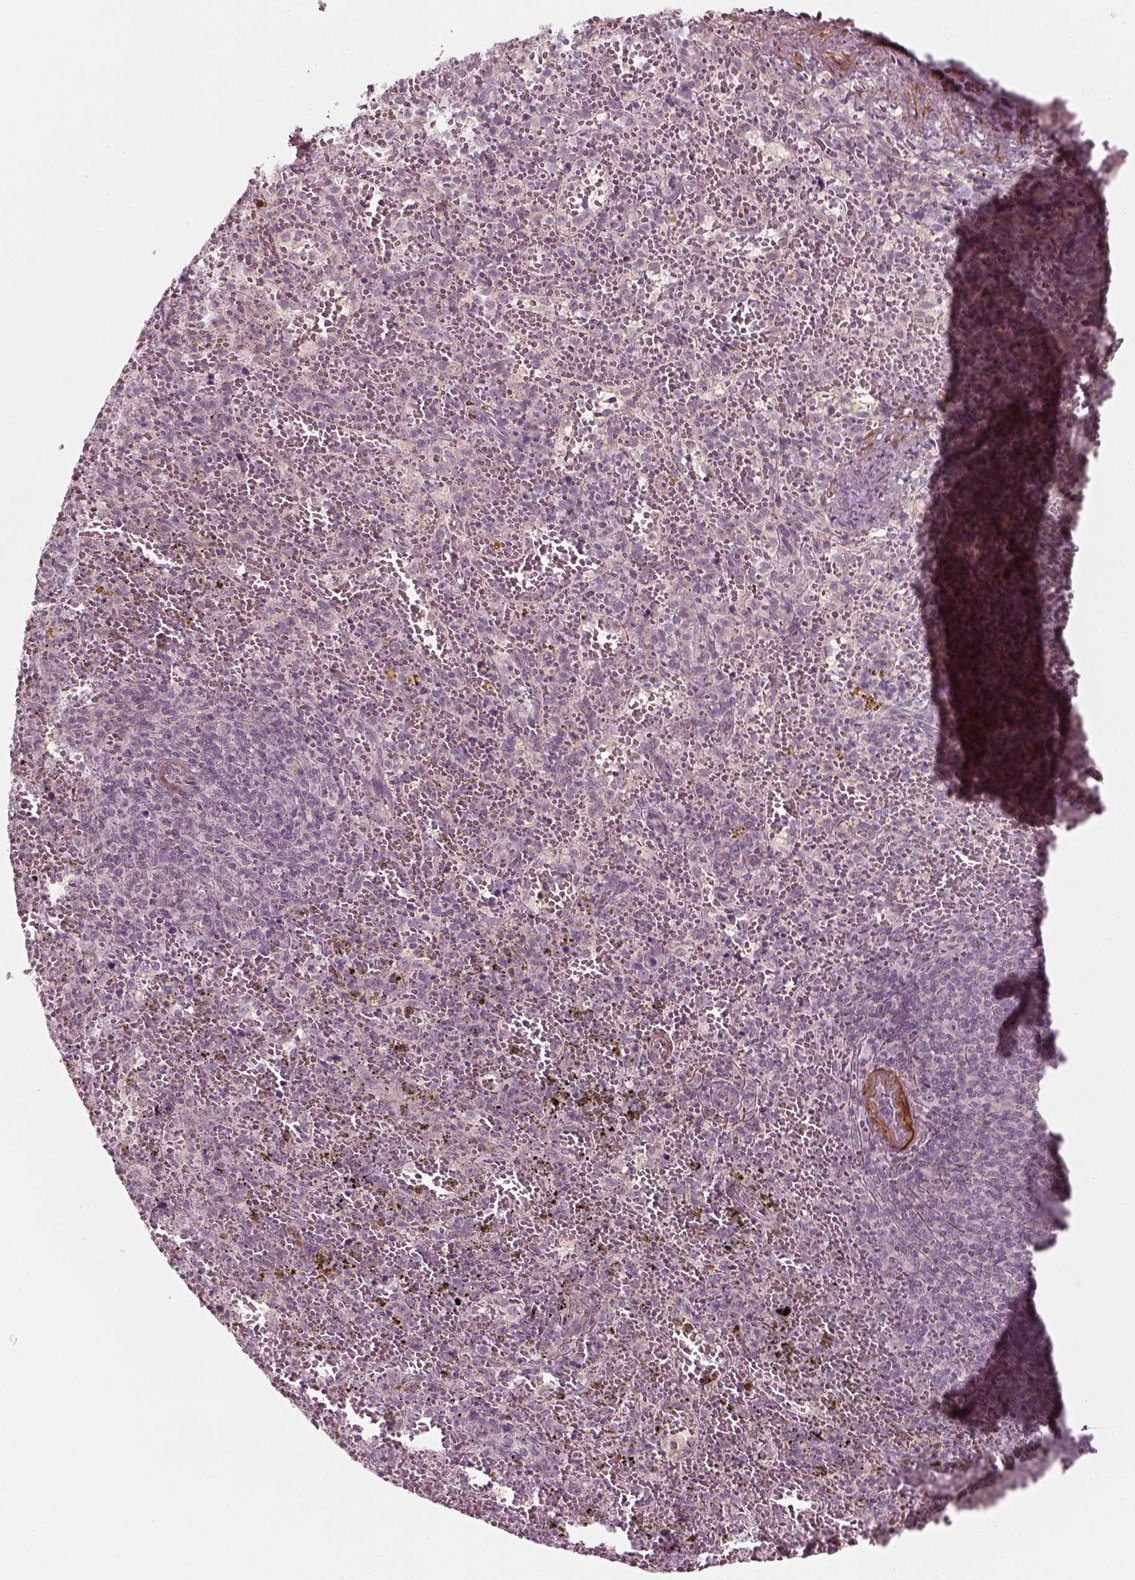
{"staining": {"intensity": "negative", "quantity": "none", "location": "none"}, "tissue": "spleen", "cell_type": "Cells in red pulp", "image_type": "normal", "snomed": [{"axis": "morphology", "description": "Normal tissue, NOS"}, {"axis": "topography", "description": "Spleen"}], "caption": "Cells in red pulp show no significant expression in benign spleen. (IHC, brightfield microscopy, high magnification).", "gene": "MLIP", "patient": {"sex": "female", "age": 50}}